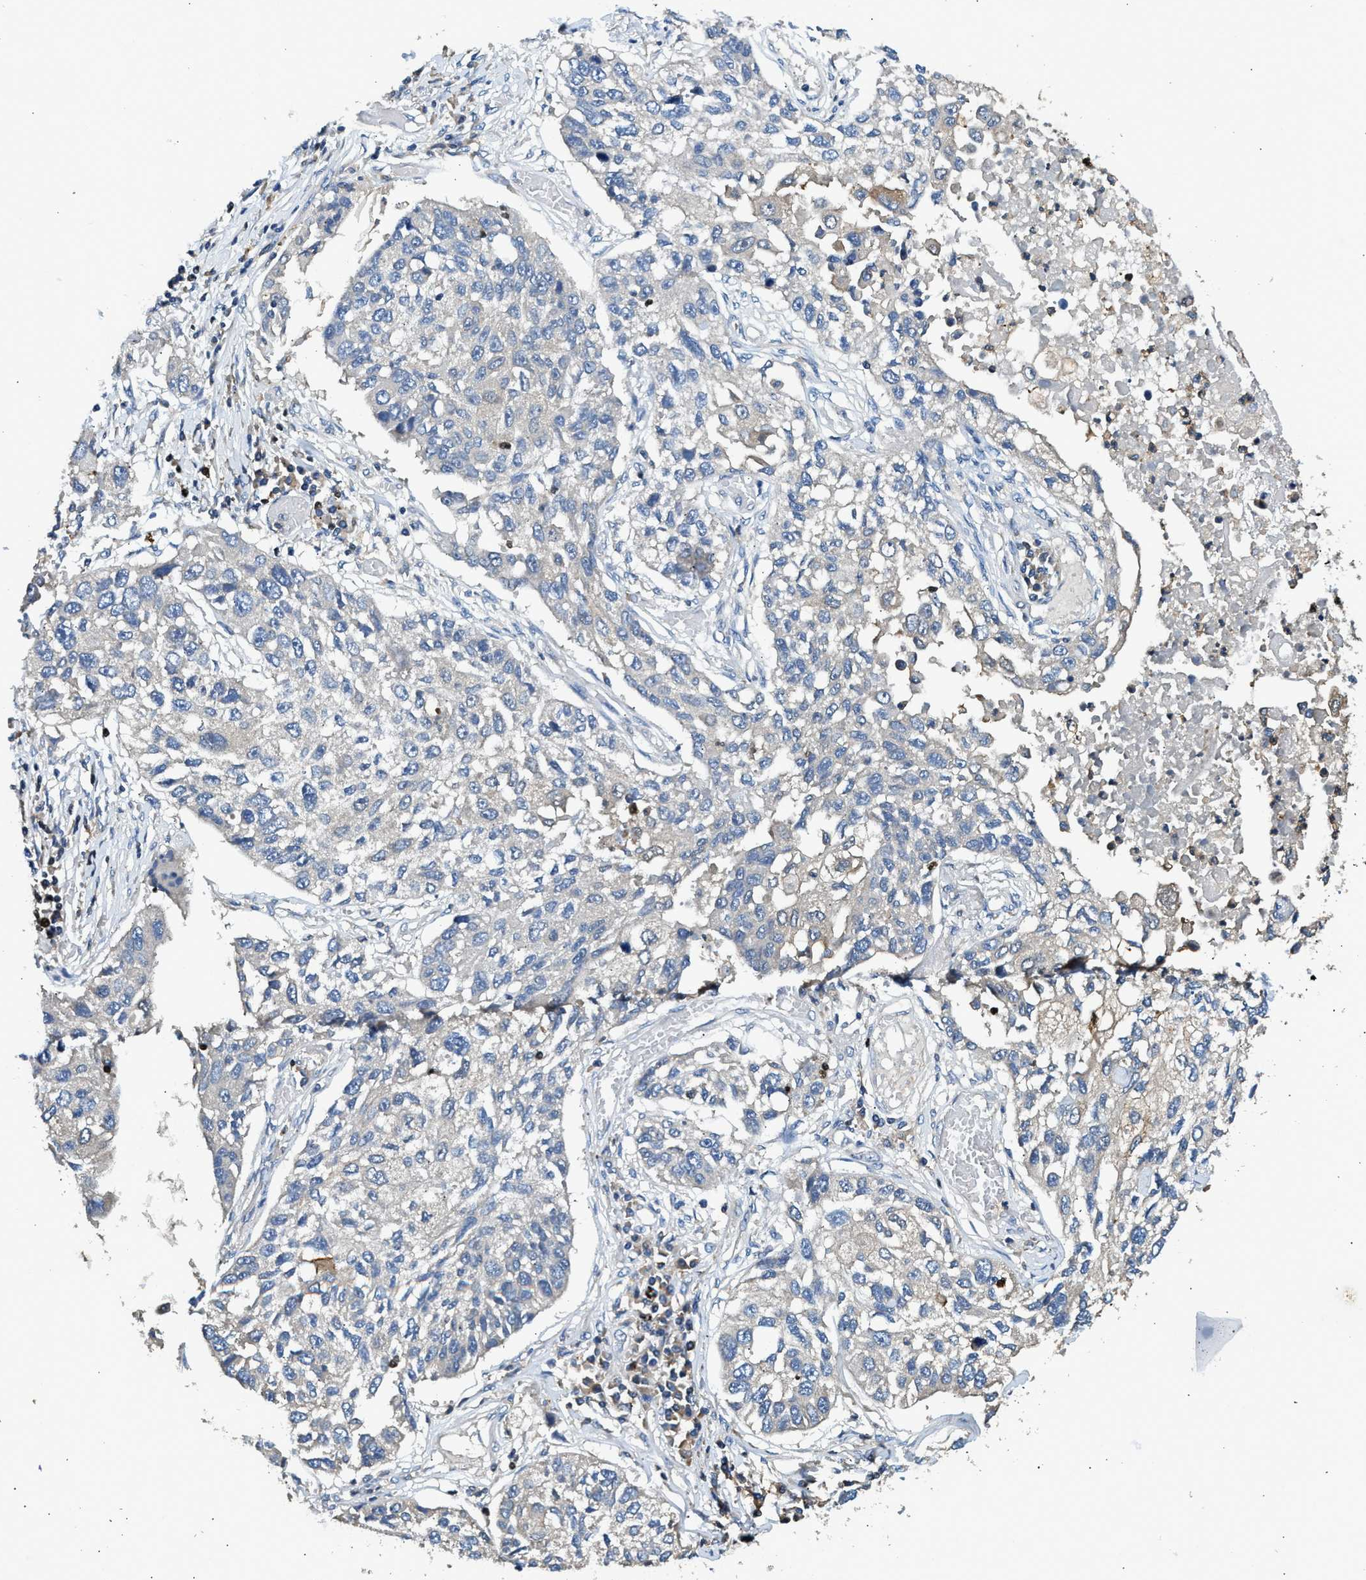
{"staining": {"intensity": "negative", "quantity": "none", "location": "none"}, "tissue": "lung cancer", "cell_type": "Tumor cells", "image_type": "cancer", "snomed": [{"axis": "morphology", "description": "Squamous cell carcinoma, NOS"}, {"axis": "topography", "description": "Lung"}], "caption": "This micrograph is of lung cancer stained with IHC to label a protein in brown with the nuclei are counter-stained blue. There is no positivity in tumor cells.", "gene": "TOX", "patient": {"sex": "male", "age": 71}}